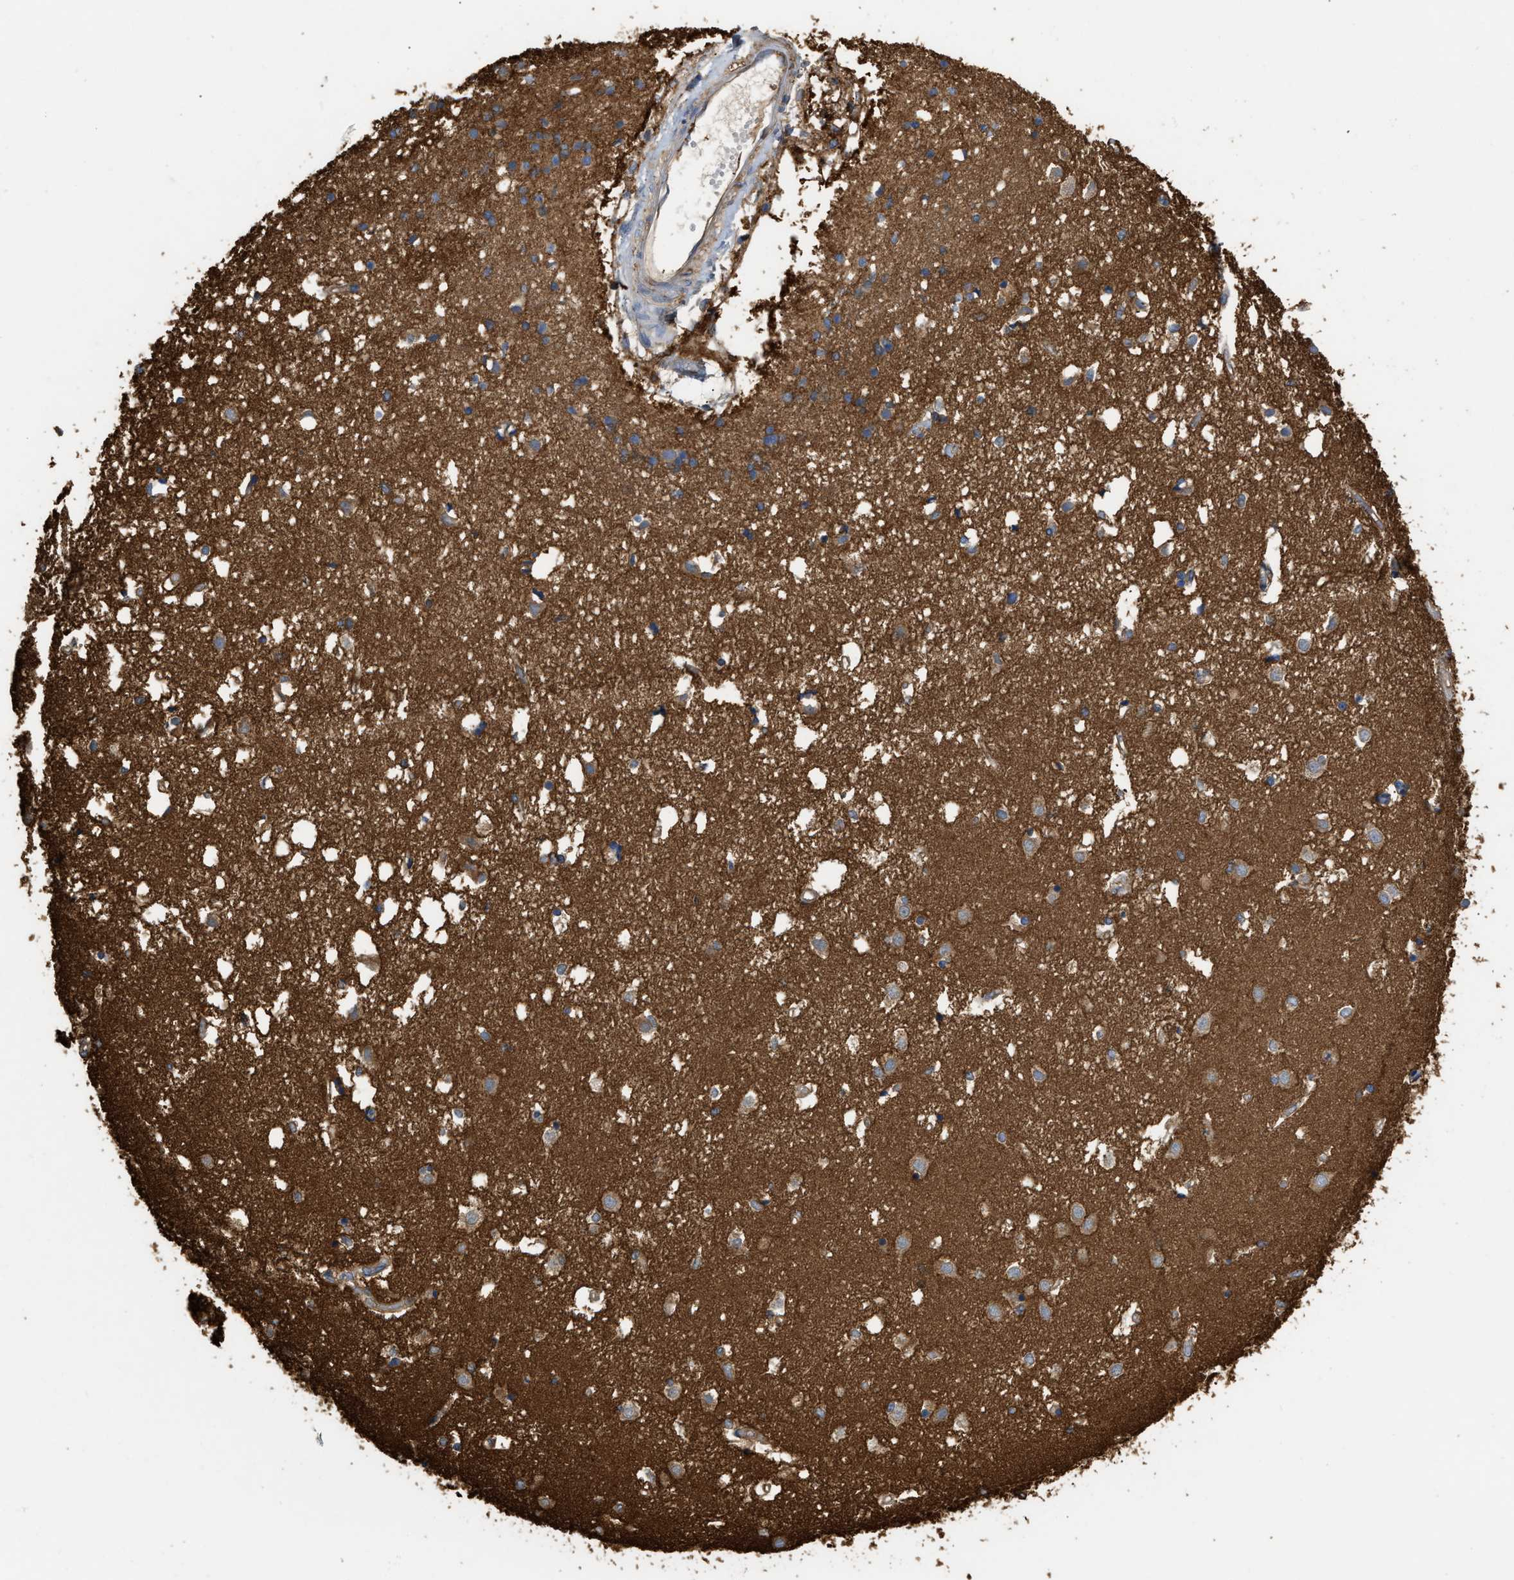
{"staining": {"intensity": "moderate", "quantity": "25%-75%", "location": "cytoplasmic/membranous"}, "tissue": "caudate", "cell_type": "Glial cells", "image_type": "normal", "snomed": [{"axis": "morphology", "description": "Normal tissue, NOS"}, {"axis": "topography", "description": "Lateral ventricle wall"}], "caption": "Human caudate stained with a protein marker displays moderate staining in glial cells.", "gene": "GNB4", "patient": {"sex": "male", "age": 45}}